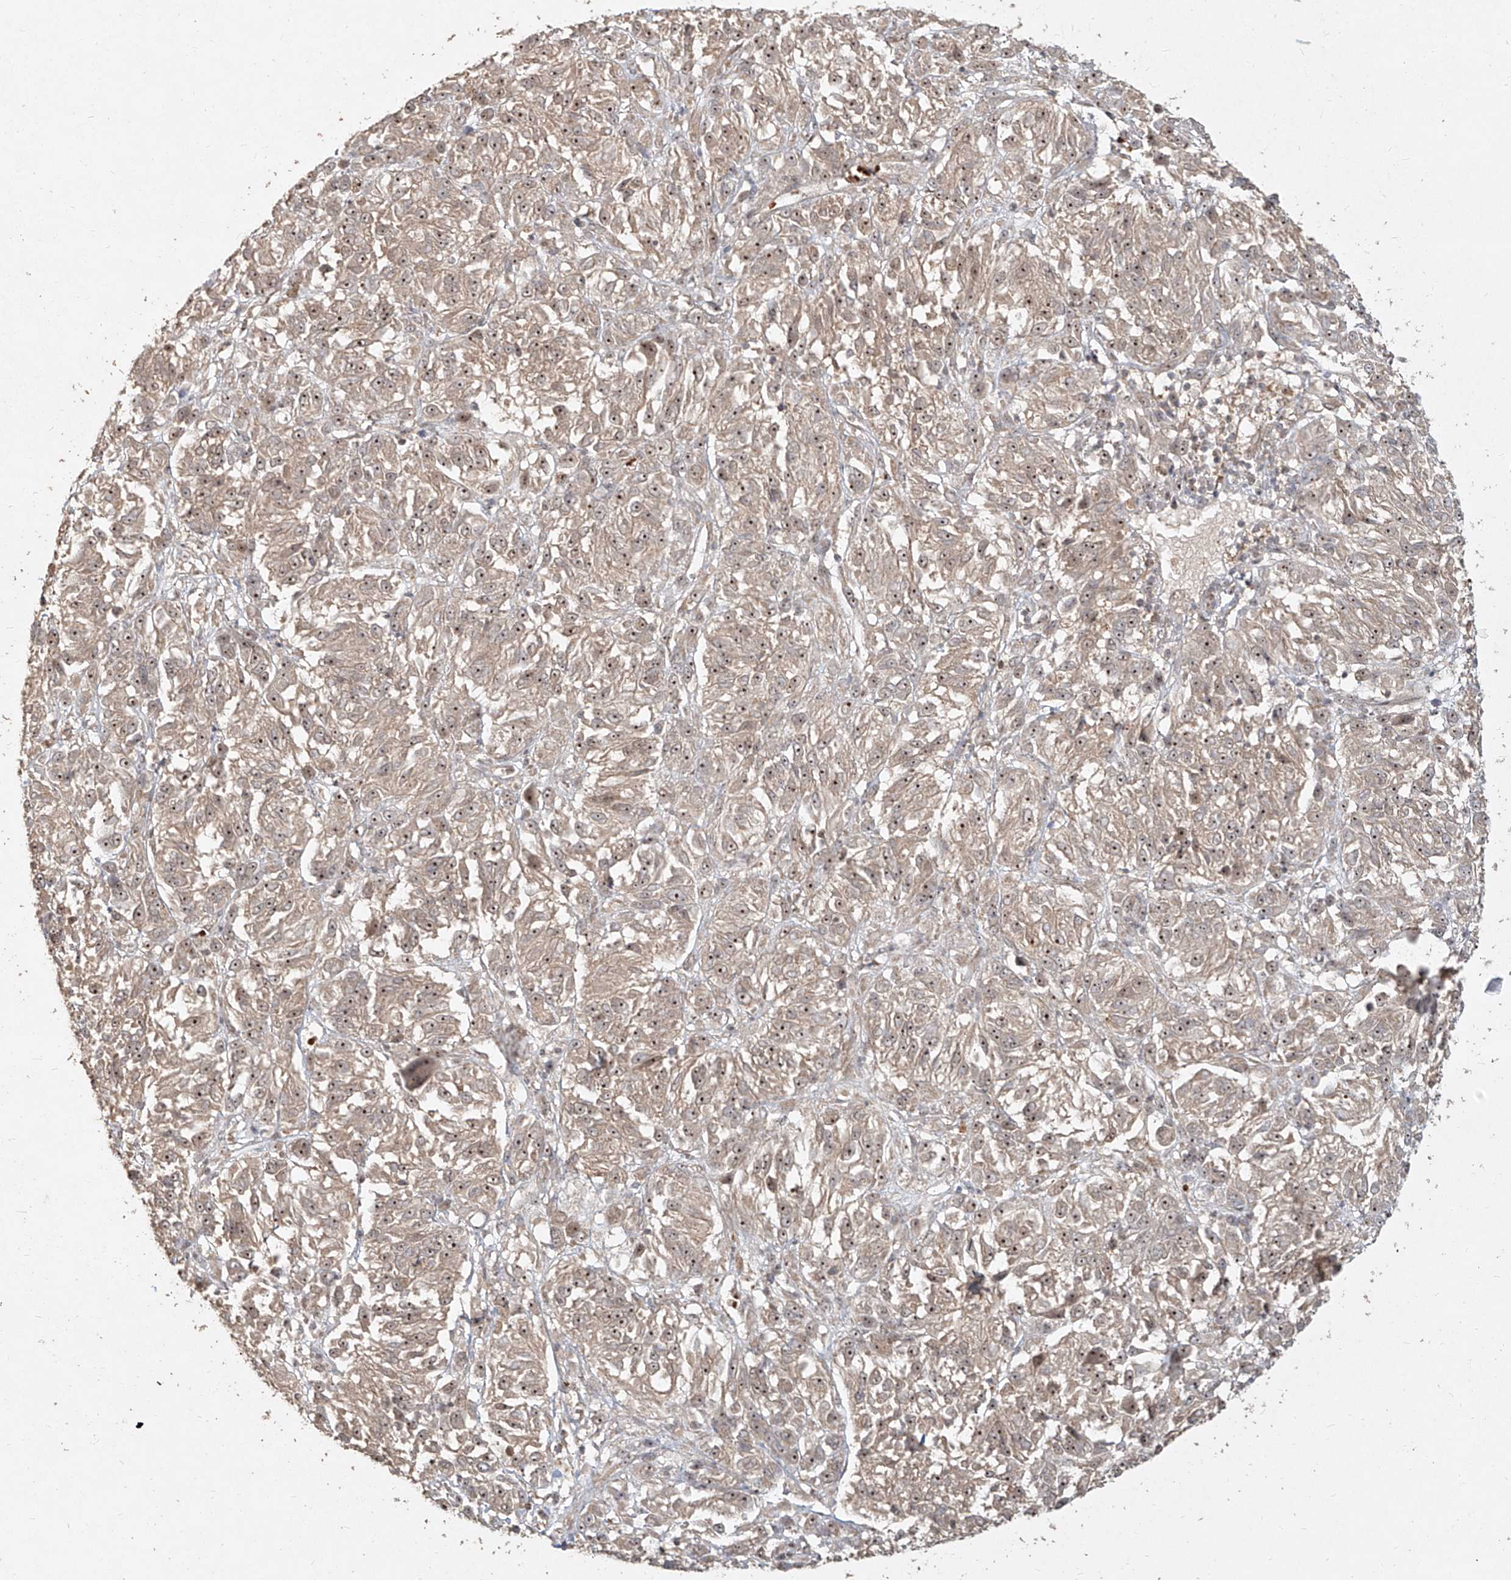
{"staining": {"intensity": "weak", "quantity": ">75%", "location": "cytoplasmic/membranous,nuclear"}, "tissue": "melanoma", "cell_type": "Tumor cells", "image_type": "cancer", "snomed": [{"axis": "morphology", "description": "Malignant melanoma, Metastatic site"}, {"axis": "topography", "description": "Lung"}], "caption": "Approximately >75% of tumor cells in human malignant melanoma (metastatic site) display weak cytoplasmic/membranous and nuclear protein staining as visualized by brown immunohistochemical staining.", "gene": "BYSL", "patient": {"sex": "male", "age": 64}}